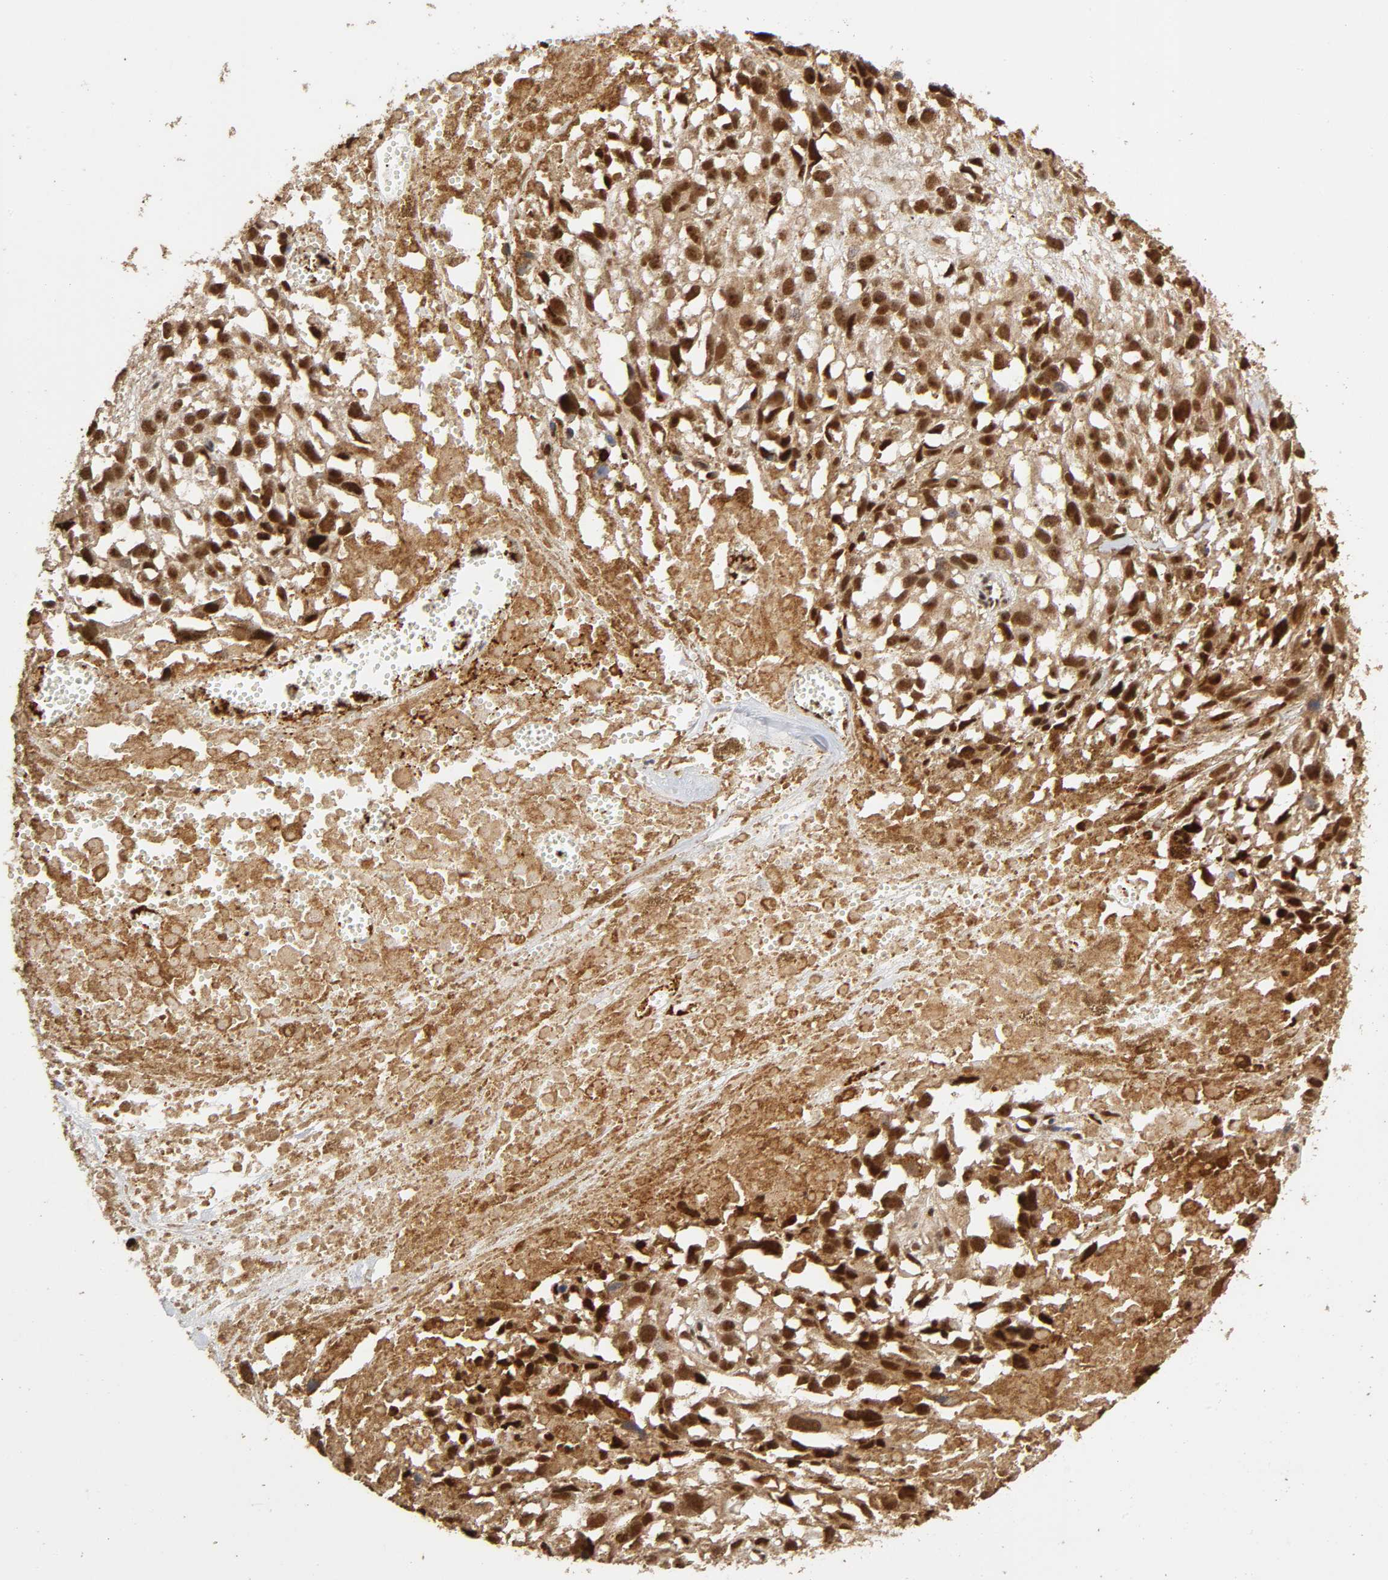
{"staining": {"intensity": "strong", "quantity": ">75%", "location": "cytoplasmic/membranous,nuclear"}, "tissue": "melanoma", "cell_type": "Tumor cells", "image_type": "cancer", "snomed": [{"axis": "morphology", "description": "Malignant melanoma, Metastatic site"}, {"axis": "topography", "description": "Lymph node"}], "caption": "Tumor cells show high levels of strong cytoplasmic/membranous and nuclear staining in about >75% of cells in melanoma.", "gene": "RNF122", "patient": {"sex": "male", "age": 59}}